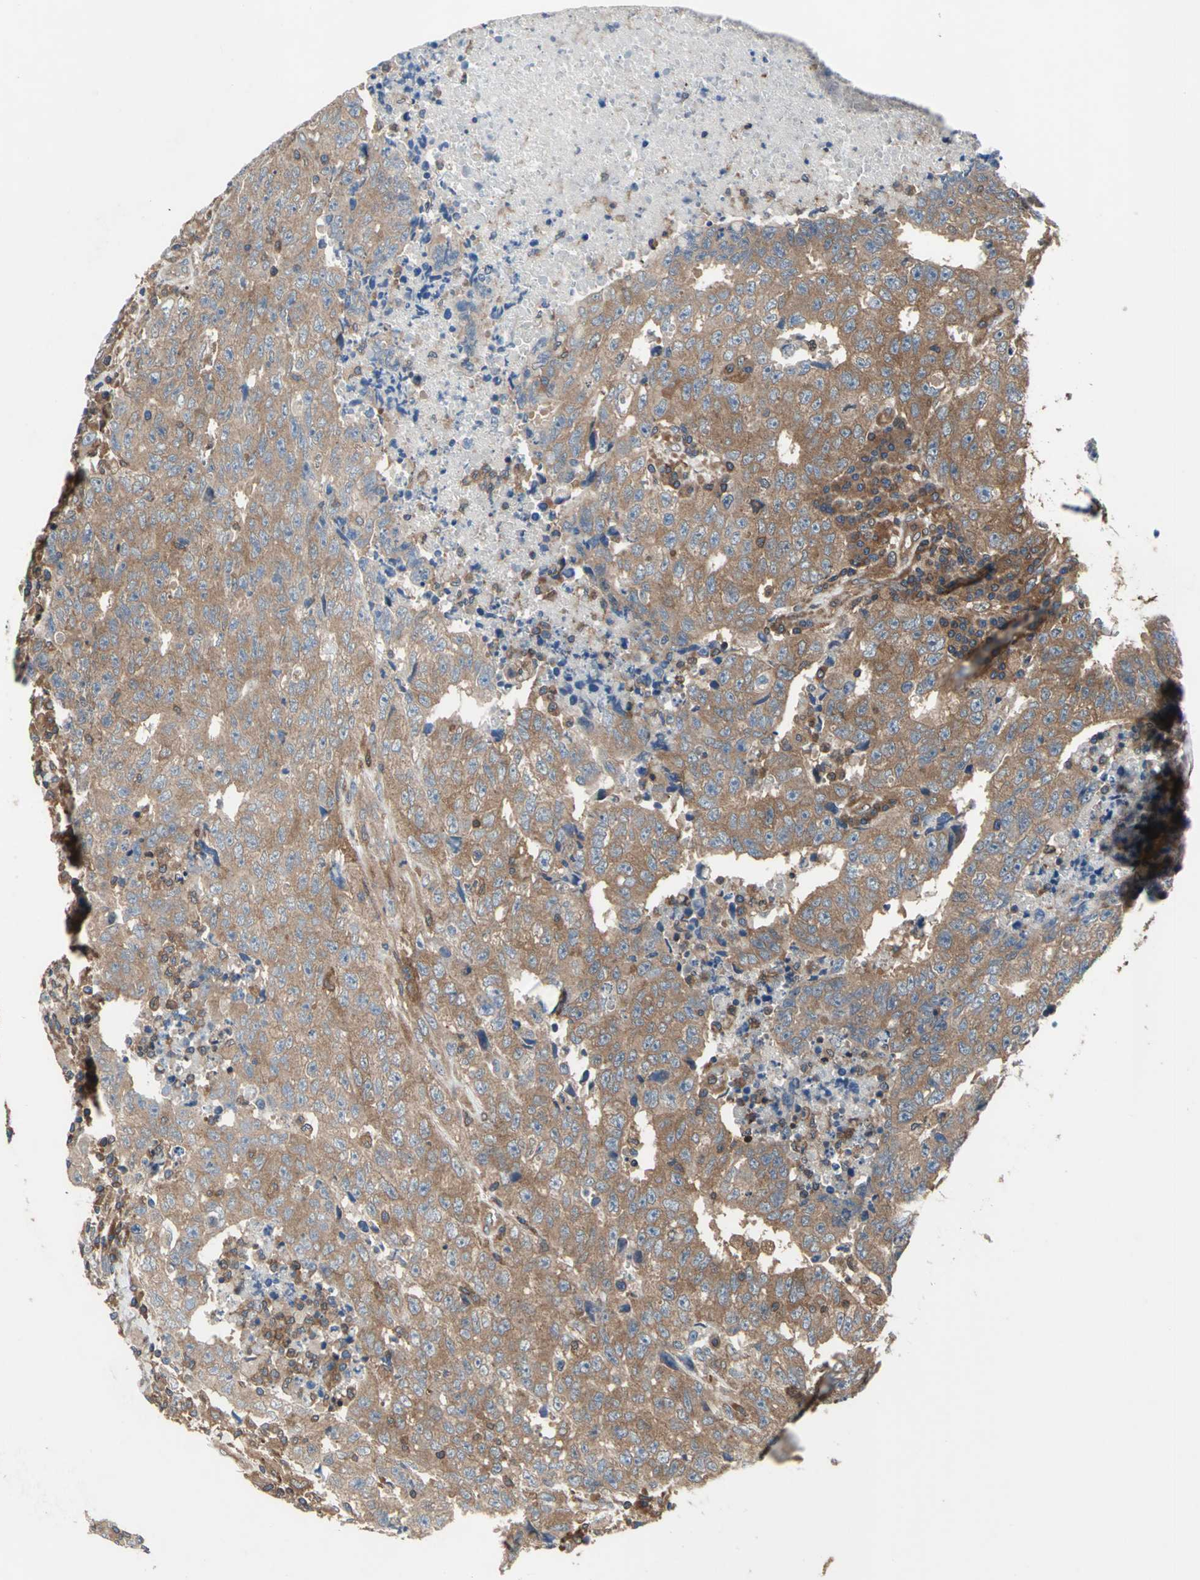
{"staining": {"intensity": "moderate", "quantity": ">75%", "location": "cytoplasmic/membranous"}, "tissue": "testis cancer", "cell_type": "Tumor cells", "image_type": "cancer", "snomed": [{"axis": "morphology", "description": "Necrosis, NOS"}, {"axis": "morphology", "description": "Carcinoma, Embryonal, NOS"}, {"axis": "topography", "description": "Testis"}], "caption": "The immunohistochemical stain highlights moderate cytoplasmic/membranous expression in tumor cells of embryonal carcinoma (testis) tissue.", "gene": "CAPN1", "patient": {"sex": "male", "age": 19}}